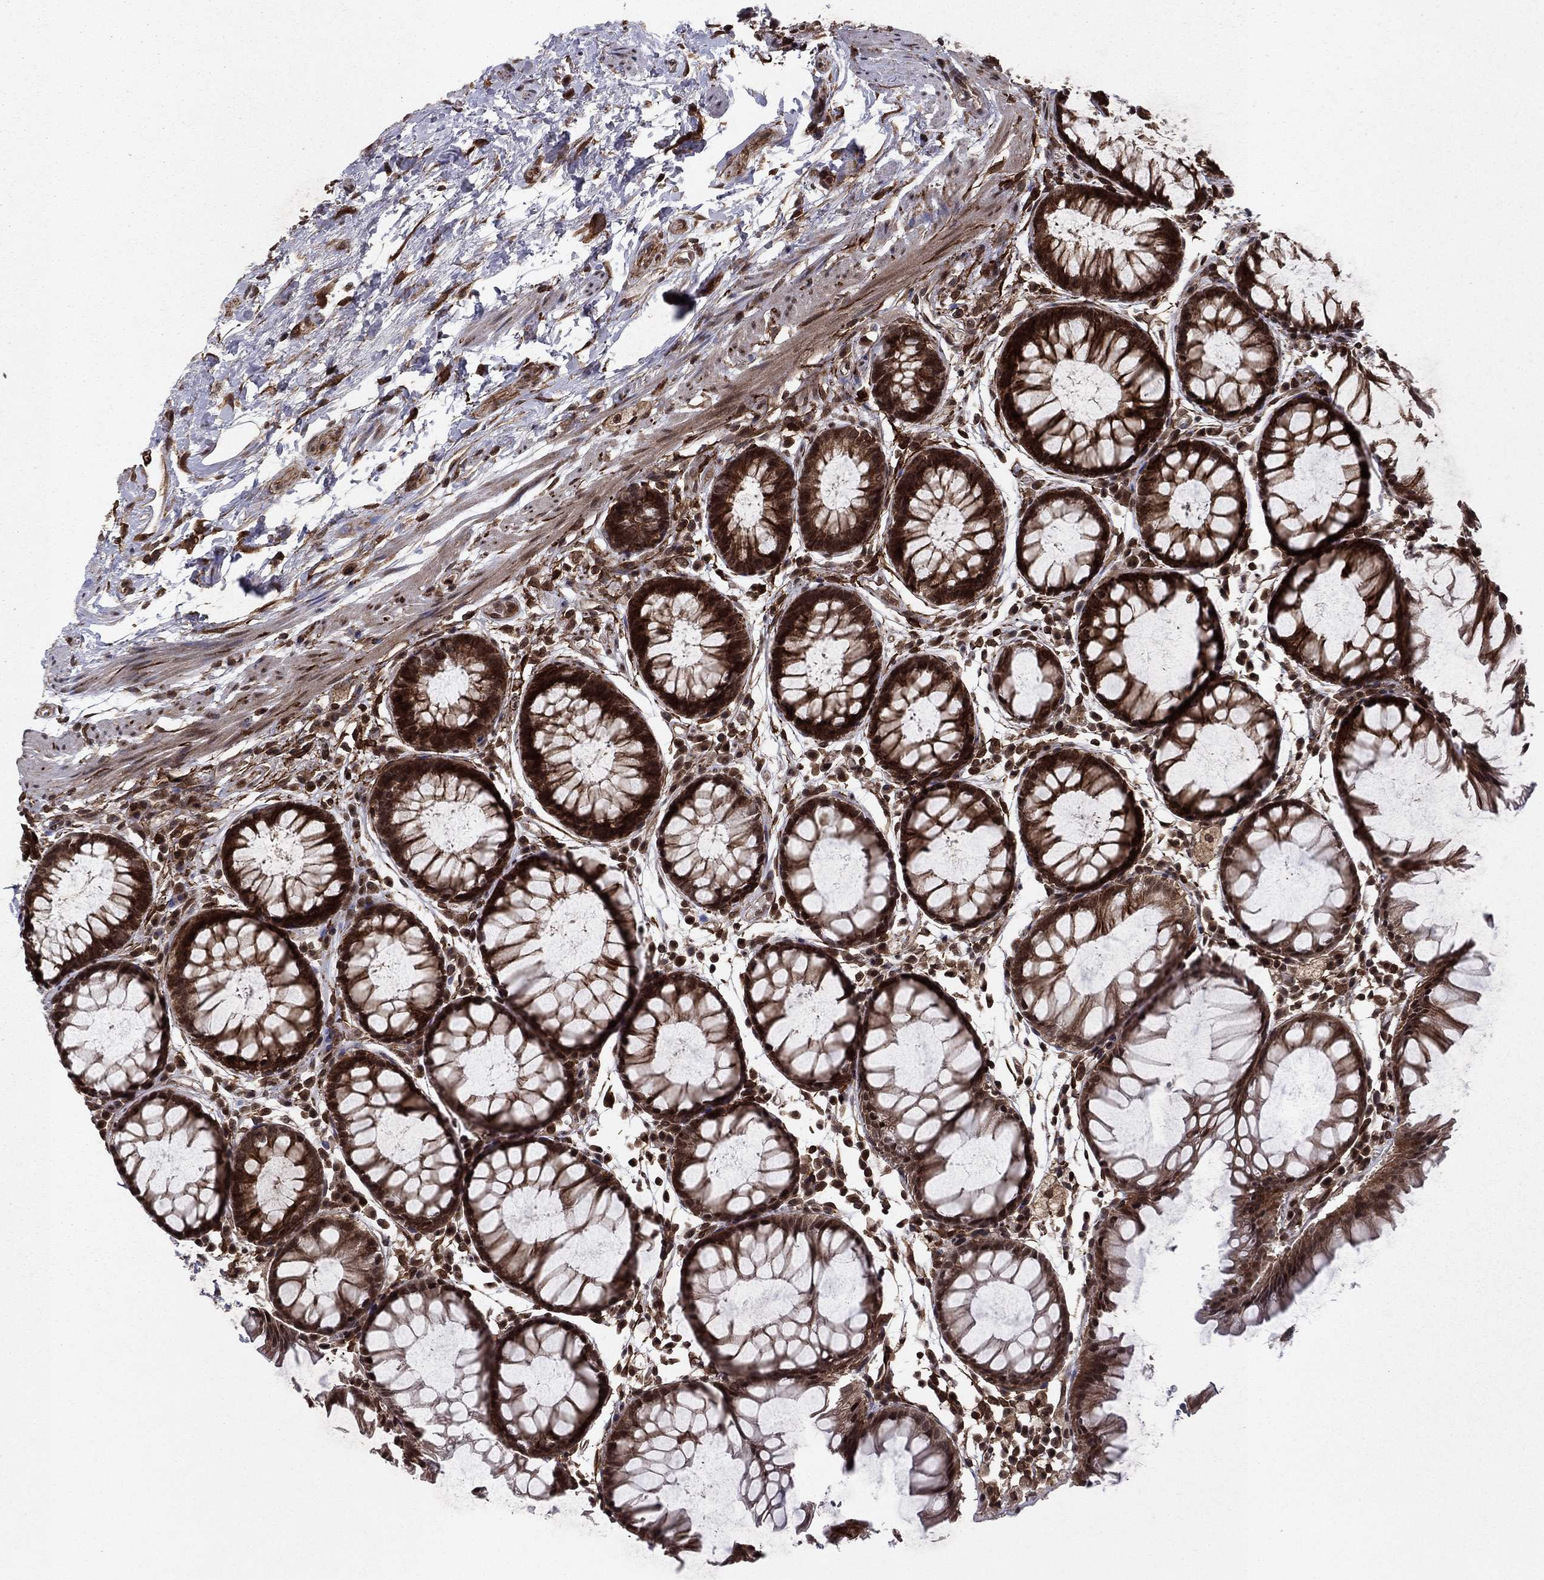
{"staining": {"intensity": "strong", "quantity": ">75%", "location": "cytoplasmic/membranous,nuclear"}, "tissue": "rectum", "cell_type": "Glandular cells", "image_type": "normal", "snomed": [{"axis": "morphology", "description": "Normal tissue, NOS"}, {"axis": "topography", "description": "Rectum"}], "caption": "Rectum stained with immunohistochemistry demonstrates strong cytoplasmic/membranous,nuclear expression in about >75% of glandular cells.", "gene": "SSX2IP", "patient": {"sex": "female", "age": 68}}